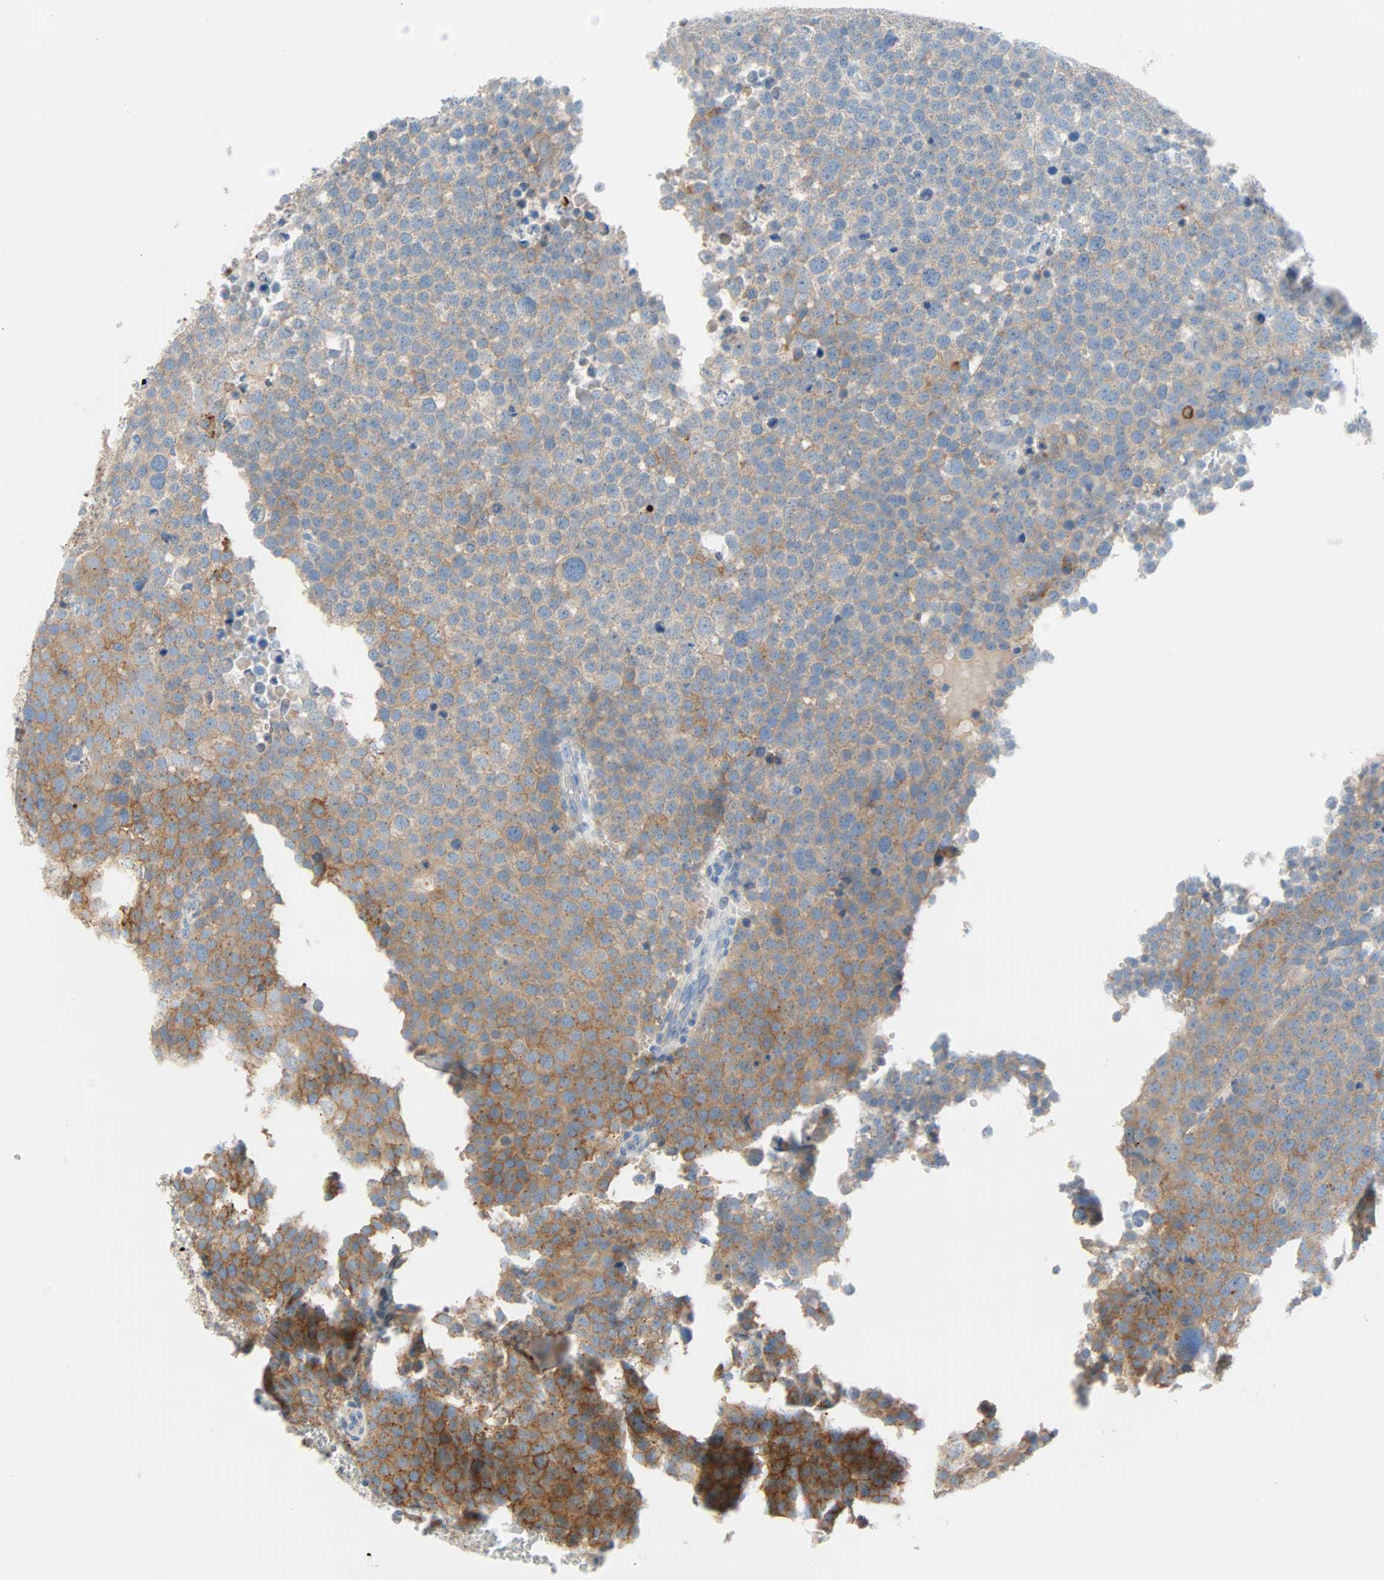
{"staining": {"intensity": "moderate", "quantity": "25%-75%", "location": "cytoplasmic/membranous"}, "tissue": "testis cancer", "cell_type": "Tumor cells", "image_type": "cancer", "snomed": [{"axis": "morphology", "description": "Seminoma, NOS"}, {"axis": "topography", "description": "Testis"}], "caption": "IHC of testis cancer reveals medium levels of moderate cytoplasmic/membranous expression in approximately 25%-75% of tumor cells. (brown staining indicates protein expression, while blue staining denotes nuclei).", "gene": "PDPN", "patient": {"sex": "male", "age": 71}}